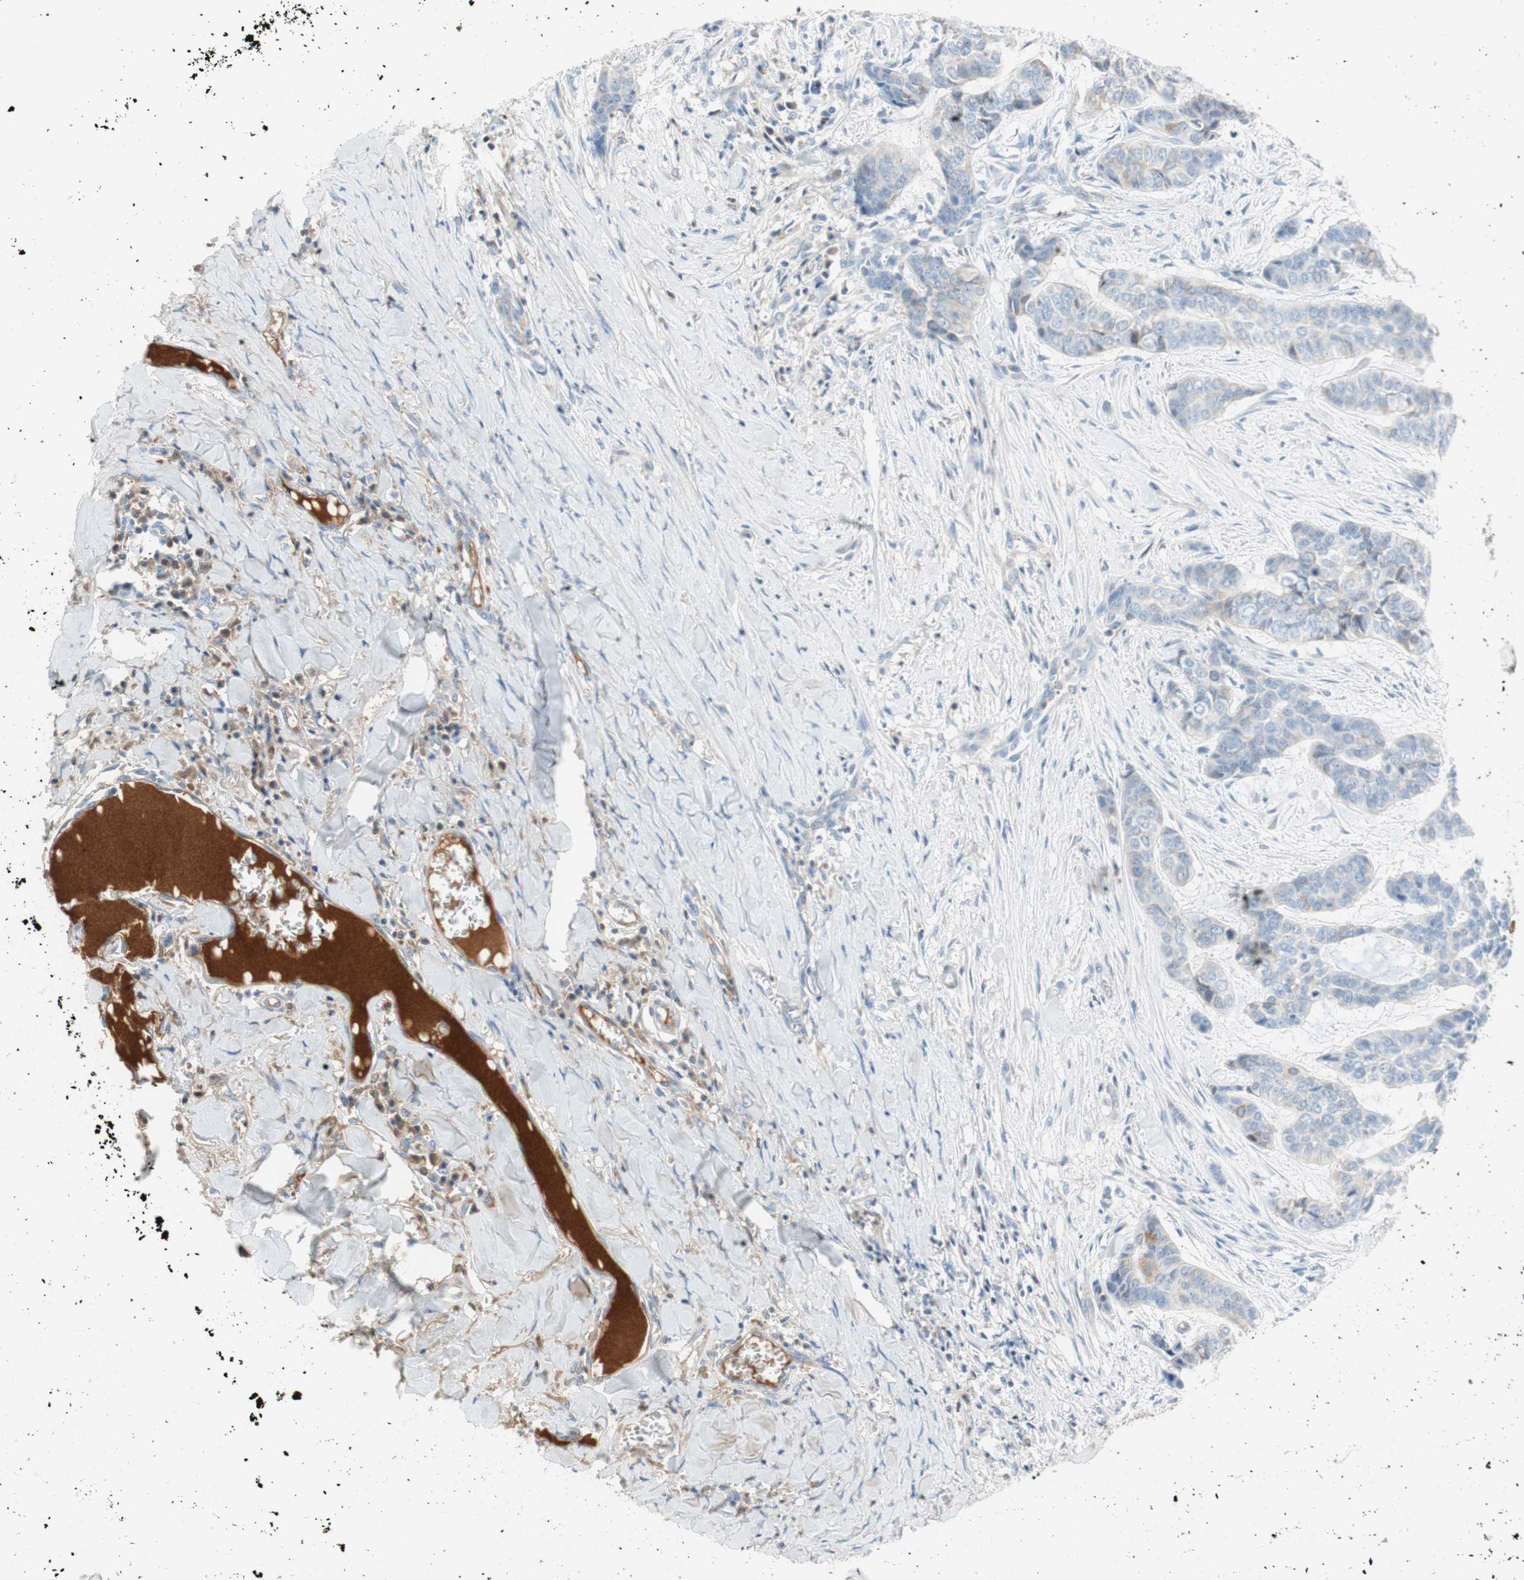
{"staining": {"intensity": "negative", "quantity": "none", "location": "none"}, "tissue": "skin cancer", "cell_type": "Tumor cells", "image_type": "cancer", "snomed": [{"axis": "morphology", "description": "Basal cell carcinoma"}, {"axis": "topography", "description": "Skin"}], "caption": "IHC of human skin basal cell carcinoma exhibits no staining in tumor cells.", "gene": "RBP4", "patient": {"sex": "female", "age": 64}}